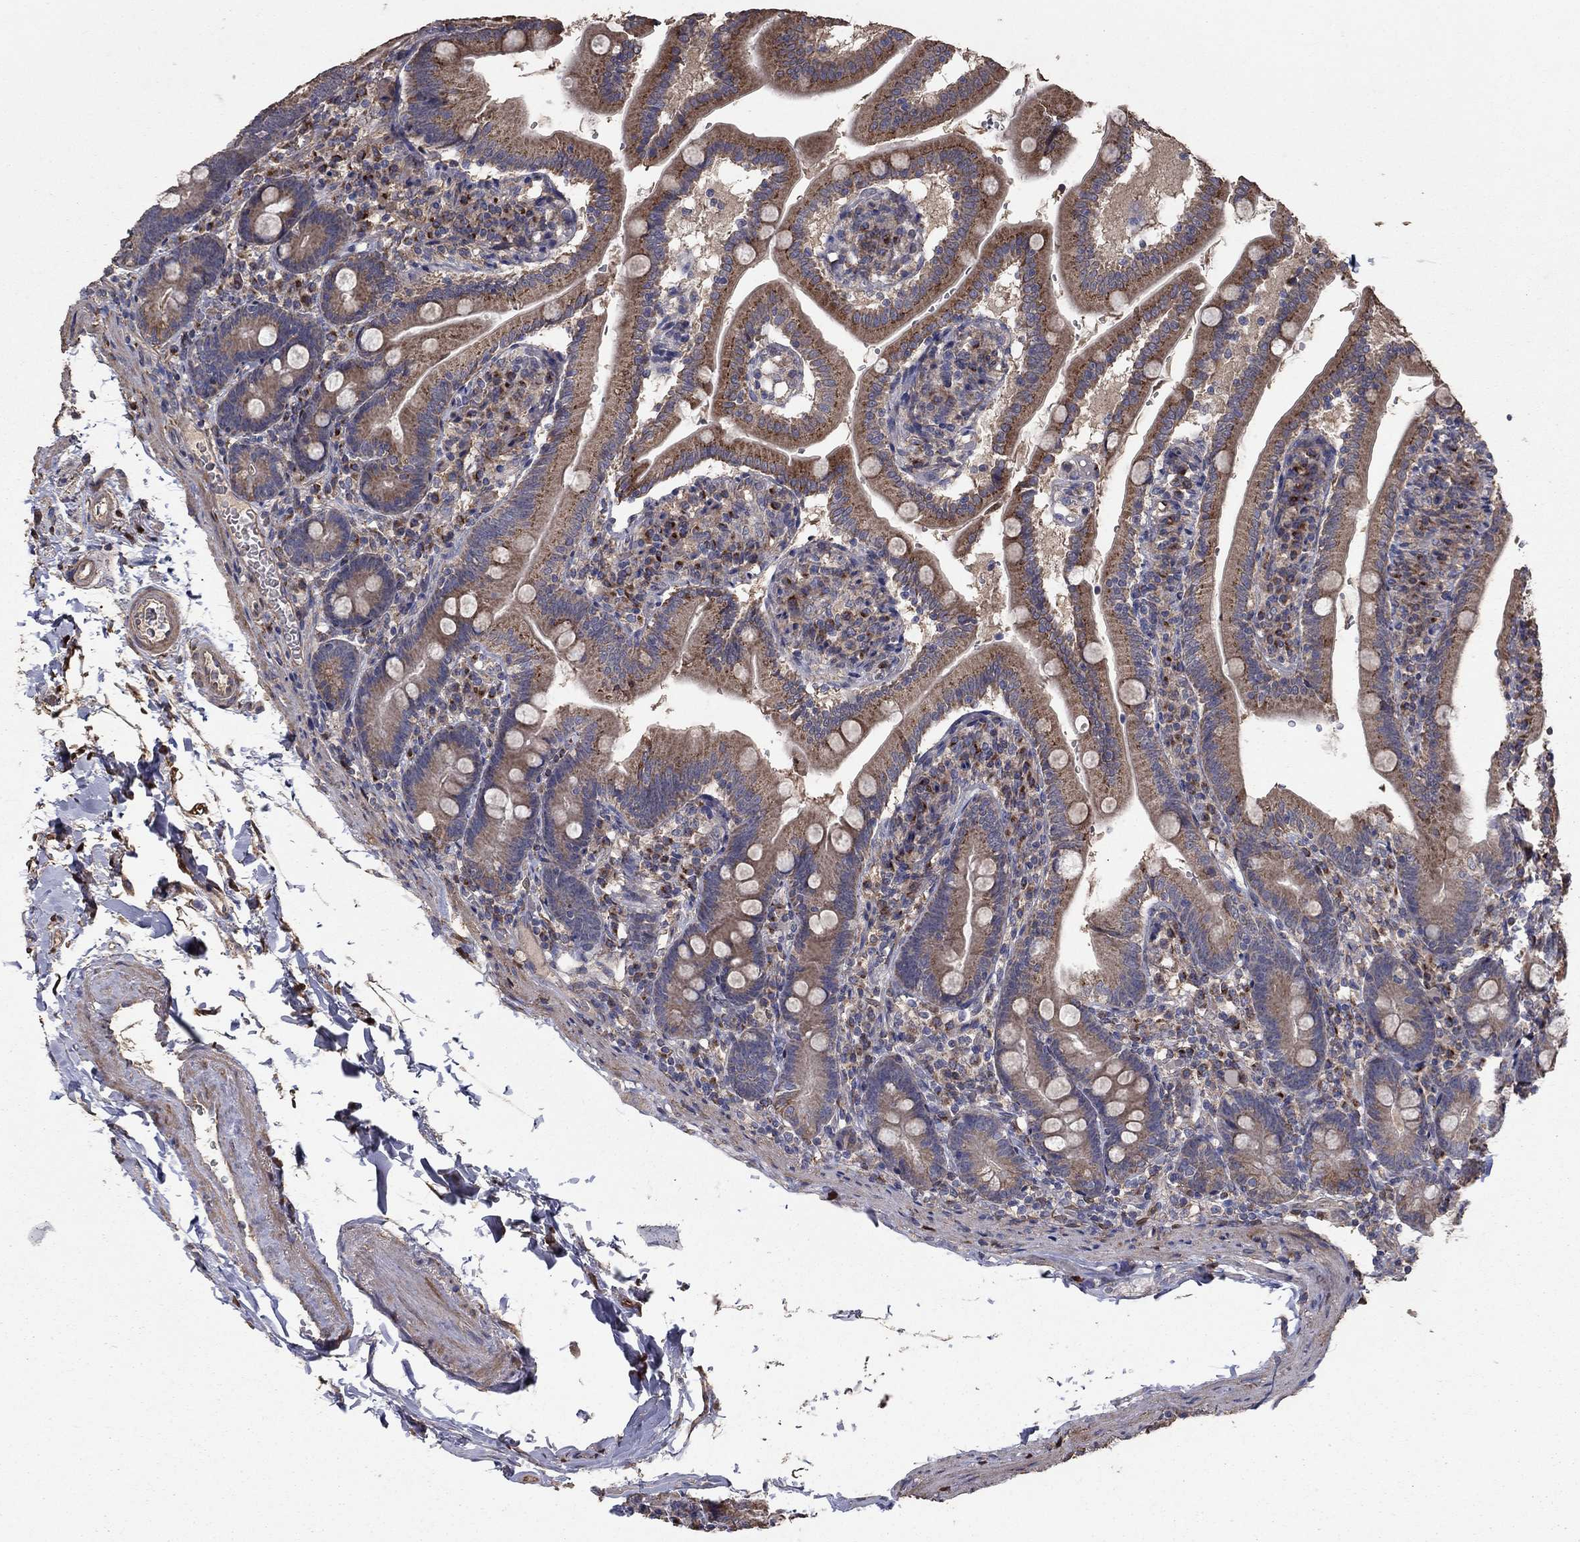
{"staining": {"intensity": "moderate", "quantity": "<25%", "location": "cytoplasmic/membranous"}, "tissue": "duodenum", "cell_type": "Glandular cells", "image_type": "normal", "snomed": [{"axis": "morphology", "description": "Normal tissue, NOS"}, {"axis": "topography", "description": "Duodenum"}], "caption": "Immunohistochemical staining of unremarkable duodenum displays moderate cytoplasmic/membranous protein positivity in approximately <25% of glandular cells.", "gene": "FLT4", "patient": {"sex": "female", "age": 67}}